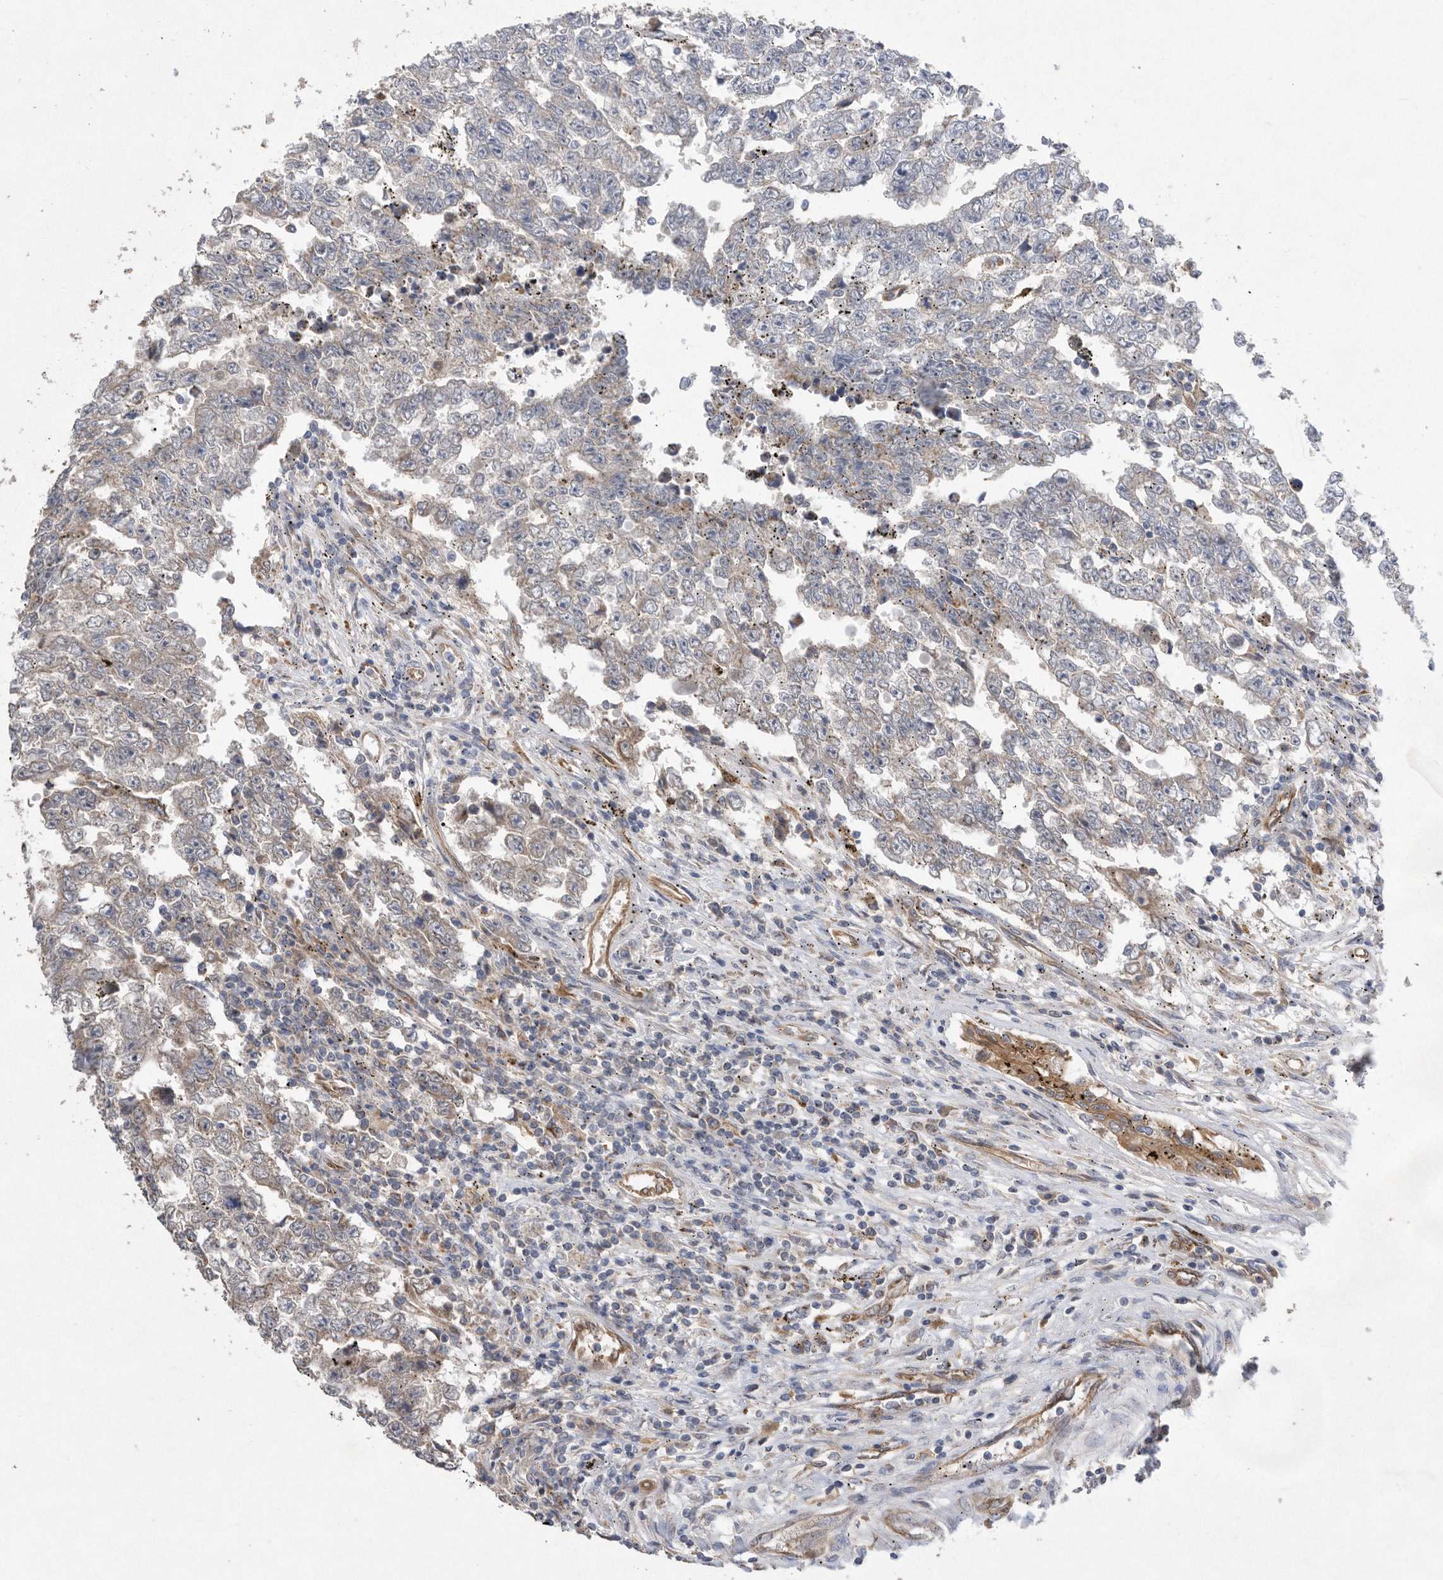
{"staining": {"intensity": "weak", "quantity": "<25%", "location": "cytoplasmic/membranous"}, "tissue": "testis cancer", "cell_type": "Tumor cells", "image_type": "cancer", "snomed": [{"axis": "morphology", "description": "Carcinoma, Embryonal, NOS"}, {"axis": "topography", "description": "Testis"}], "caption": "This is an IHC image of testis embryonal carcinoma. There is no expression in tumor cells.", "gene": "PON2", "patient": {"sex": "male", "age": 25}}